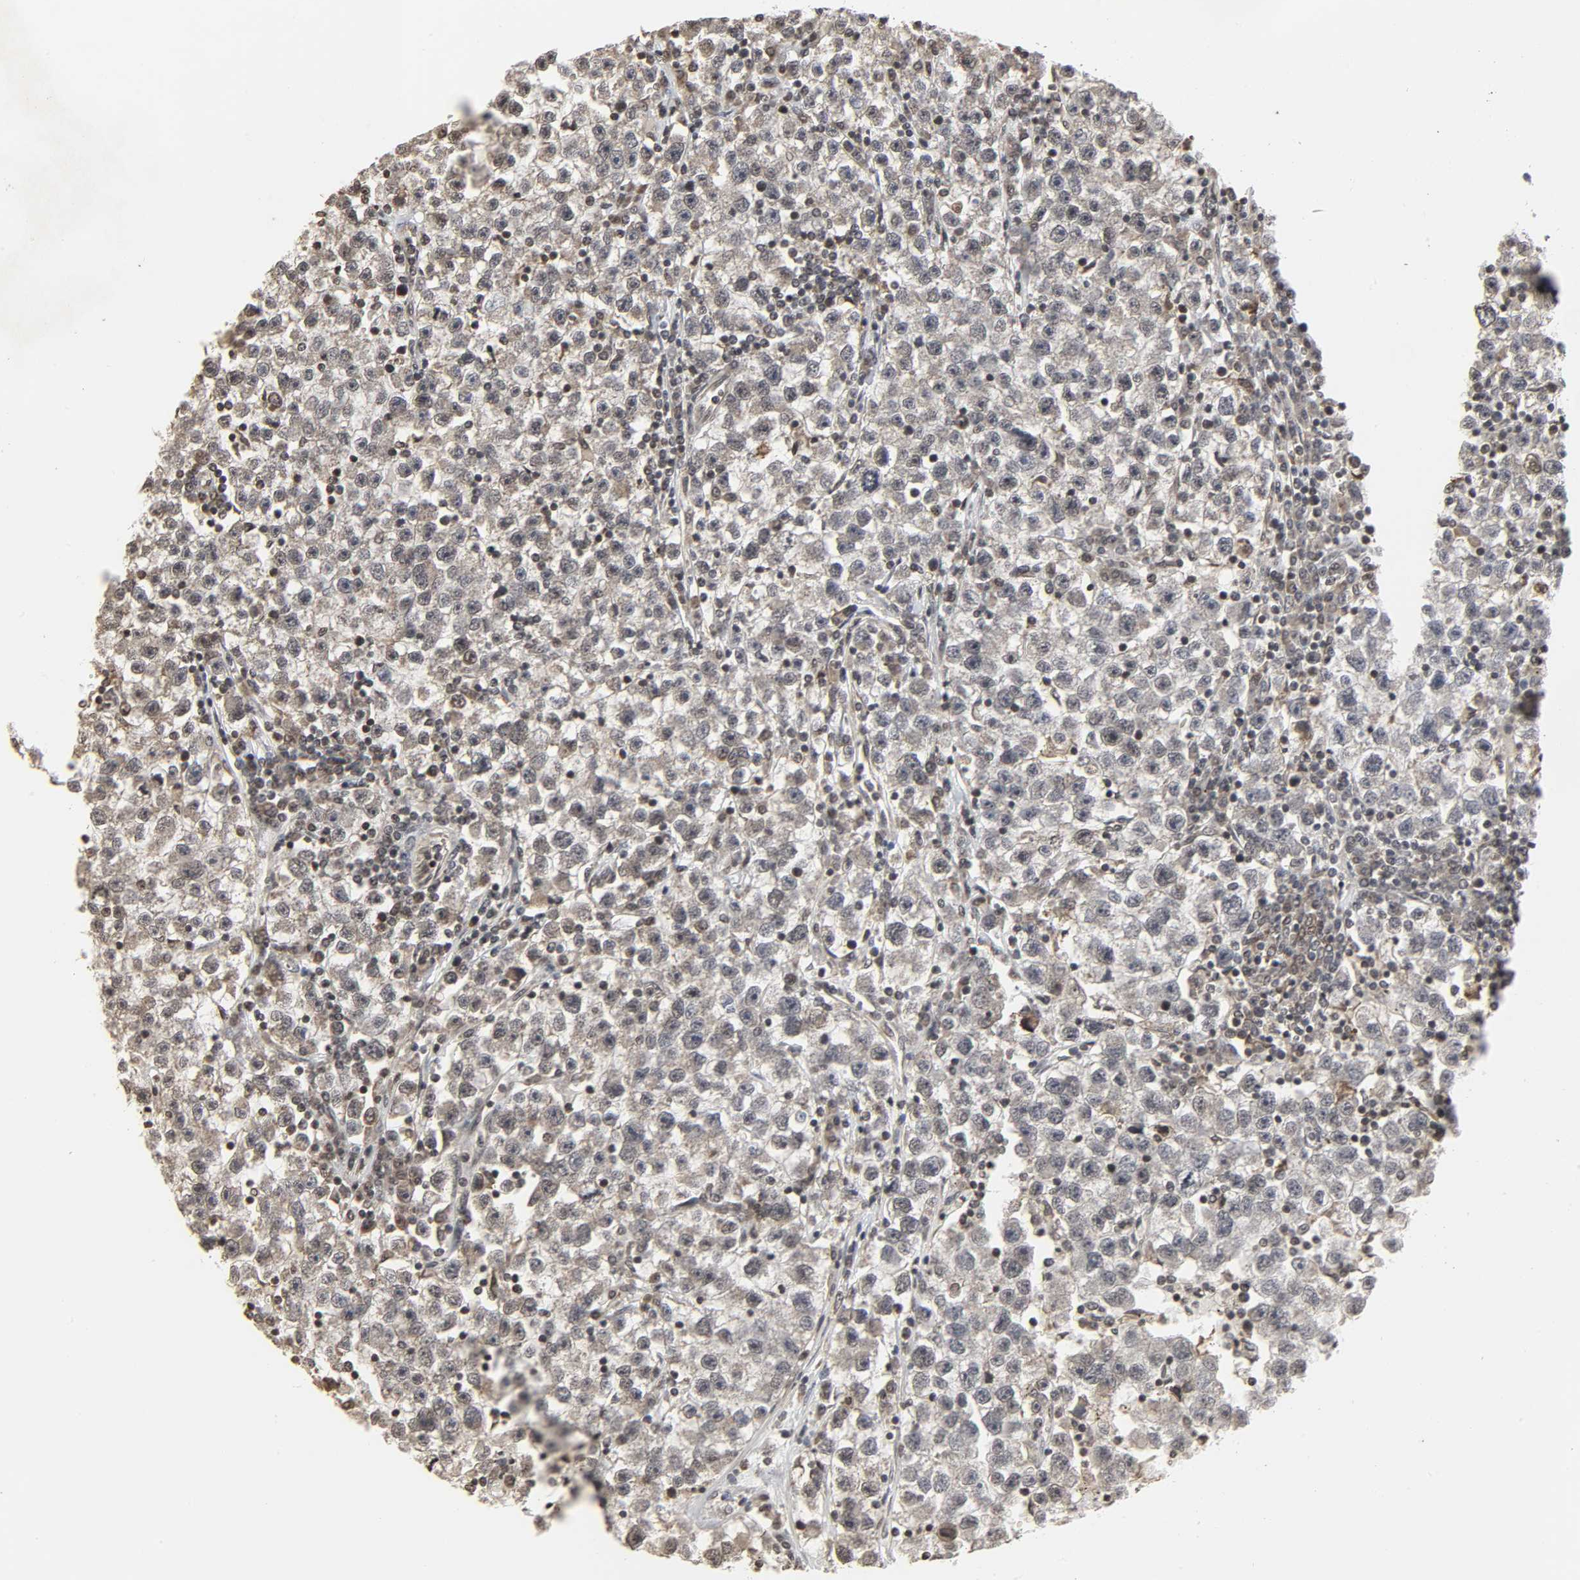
{"staining": {"intensity": "weak", "quantity": "<25%", "location": "nuclear"}, "tissue": "testis cancer", "cell_type": "Tumor cells", "image_type": "cancer", "snomed": [{"axis": "morphology", "description": "Seminoma, NOS"}, {"axis": "topography", "description": "Testis"}], "caption": "Immunohistochemical staining of seminoma (testis) shows no significant expression in tumor cells.", "gene": "XRCC1", "patient": {"sex": "male", "age": 22}}